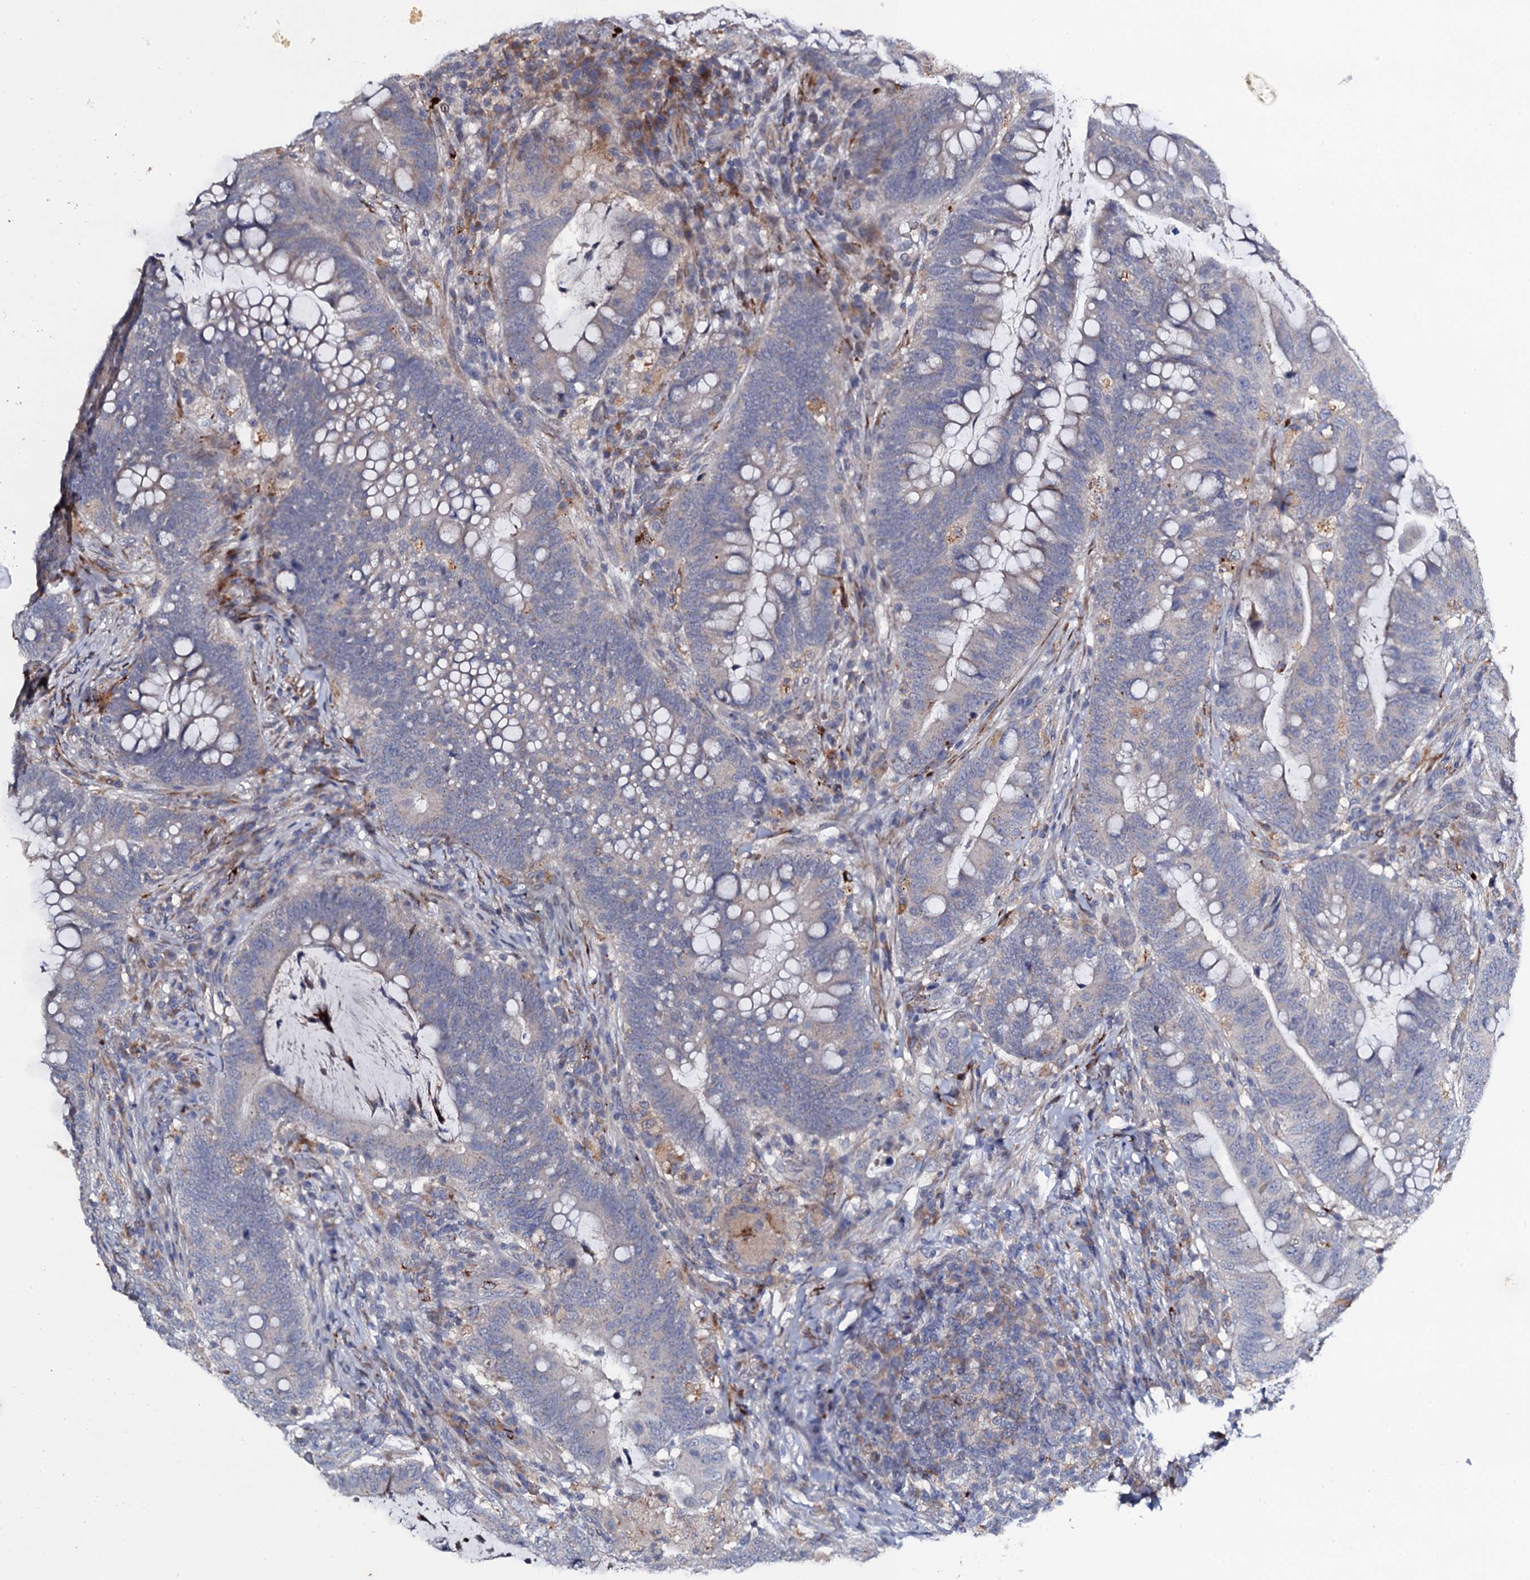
{"staining": {"intensity": "negative", "quantity": "none", "location": "none"}, "tissue": "colorectal cancer", "cell_type": "Tumor cells", "image_type": "cancer", "snomed": [{"axis": "morphology", "description": "Adenocarcinoma, NOS"}, {"axis": "topography", "description": "Colon"}], "caption": "Tumor cells show no significant protein staining in colorectal cancer.", "gene": "LRRC28", "patient": {"sex": "female", "age": 66}}